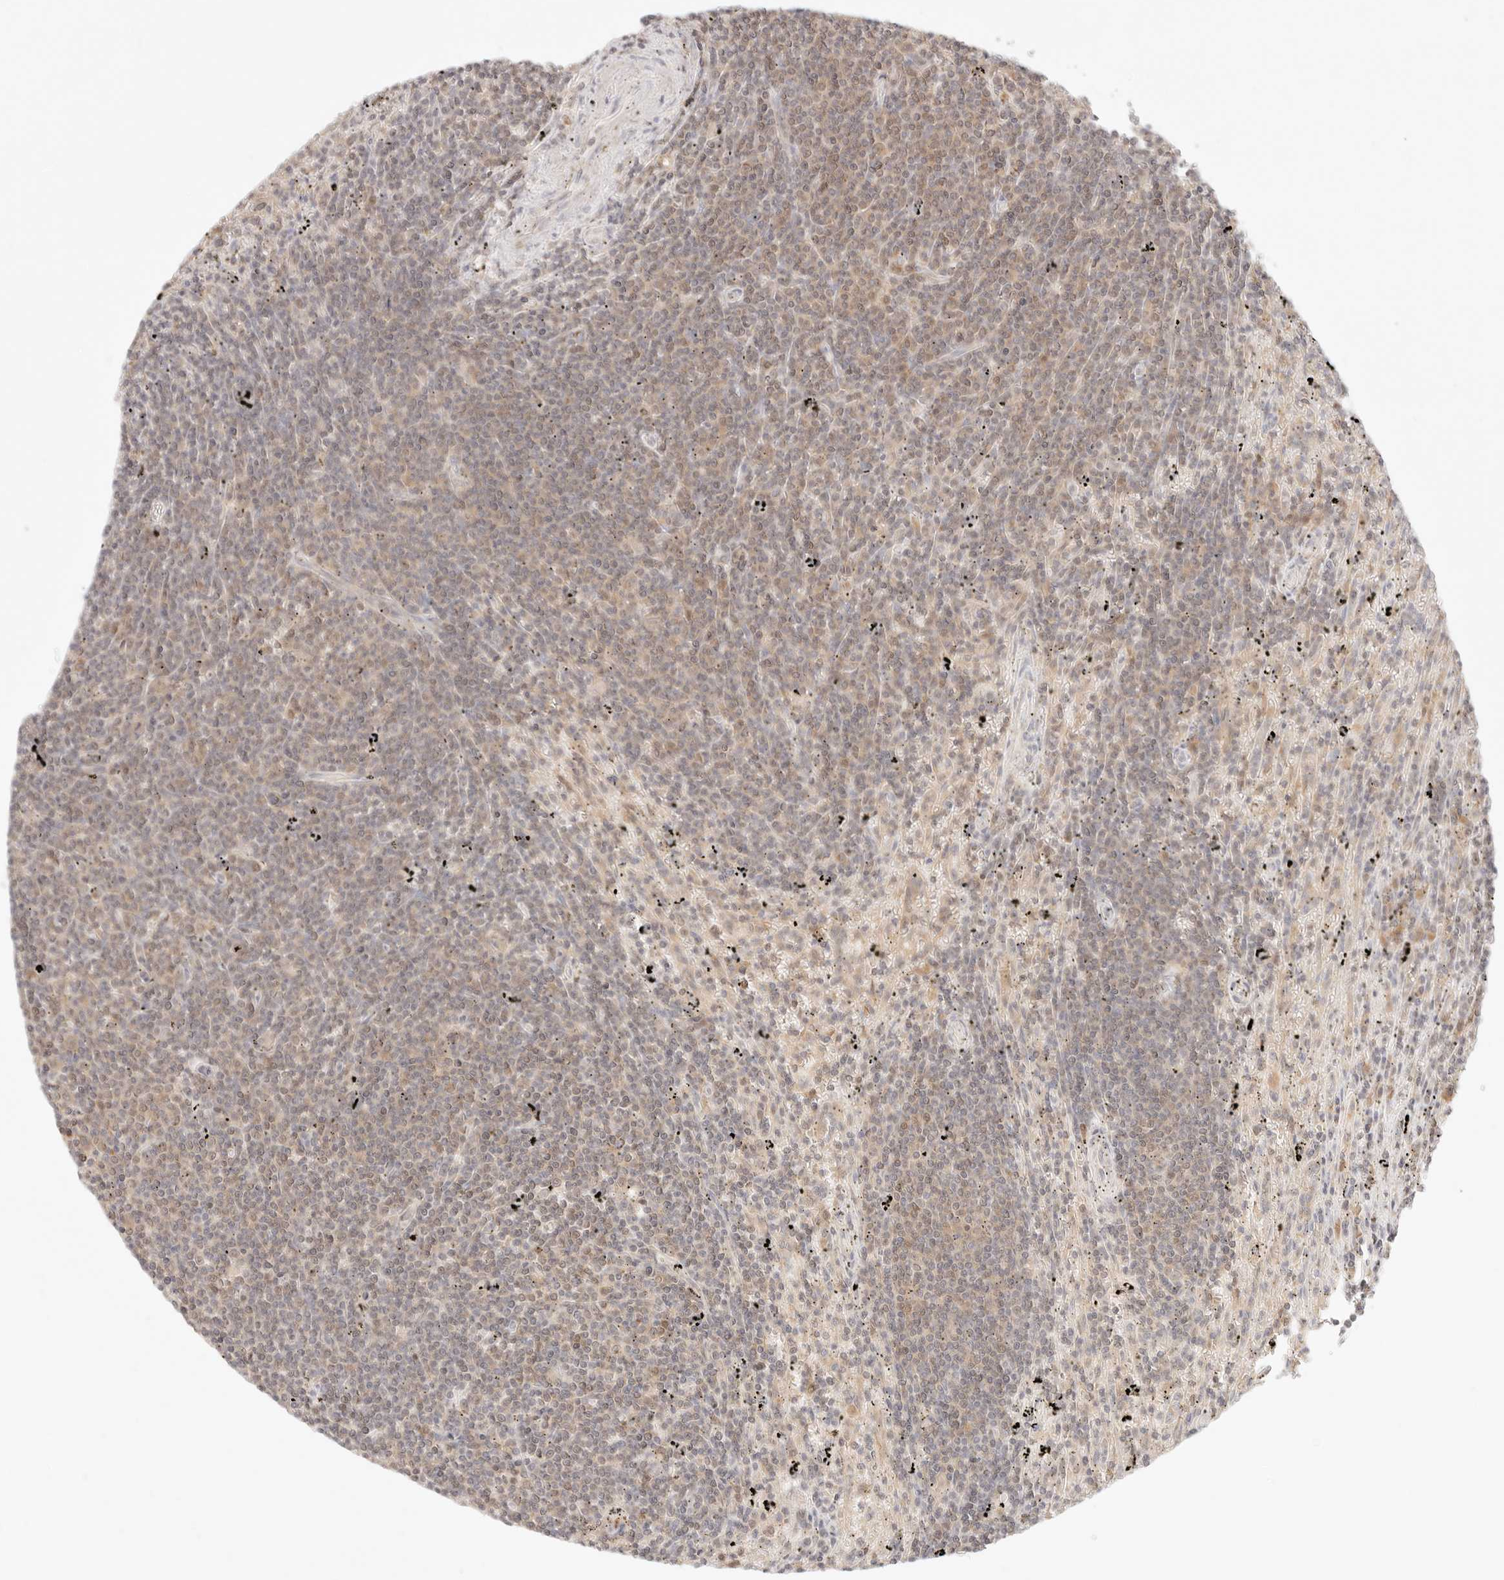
{"staining": {"intensity": "weak", "quantity": "25%-75%", "location": "cytoplasmic/membranous"}, "tissue": "lymphoma", "cell_type": "Tumor cells", "image_type": "cancer", "snomed": [{"axis": "morphology", "description": "Malignant lymphoma, non-Hodgkin's type, Low grade"}, {"axis": "topography", "description": "Spleen"}], "caption": "IHC (DAB) staining of human malignant lymphoma, non-Hodgkin's type (low-grade) exhibits weak cytoplasmic/membranous protein staining in approximately 25%-75% of tumor cells. (DAB (3,3'-diaminobenzidine) = brown stain, brightfield microscopy at high magnification).", "gene": "COA6", "patient": {"sex": "male", "age": 76}}